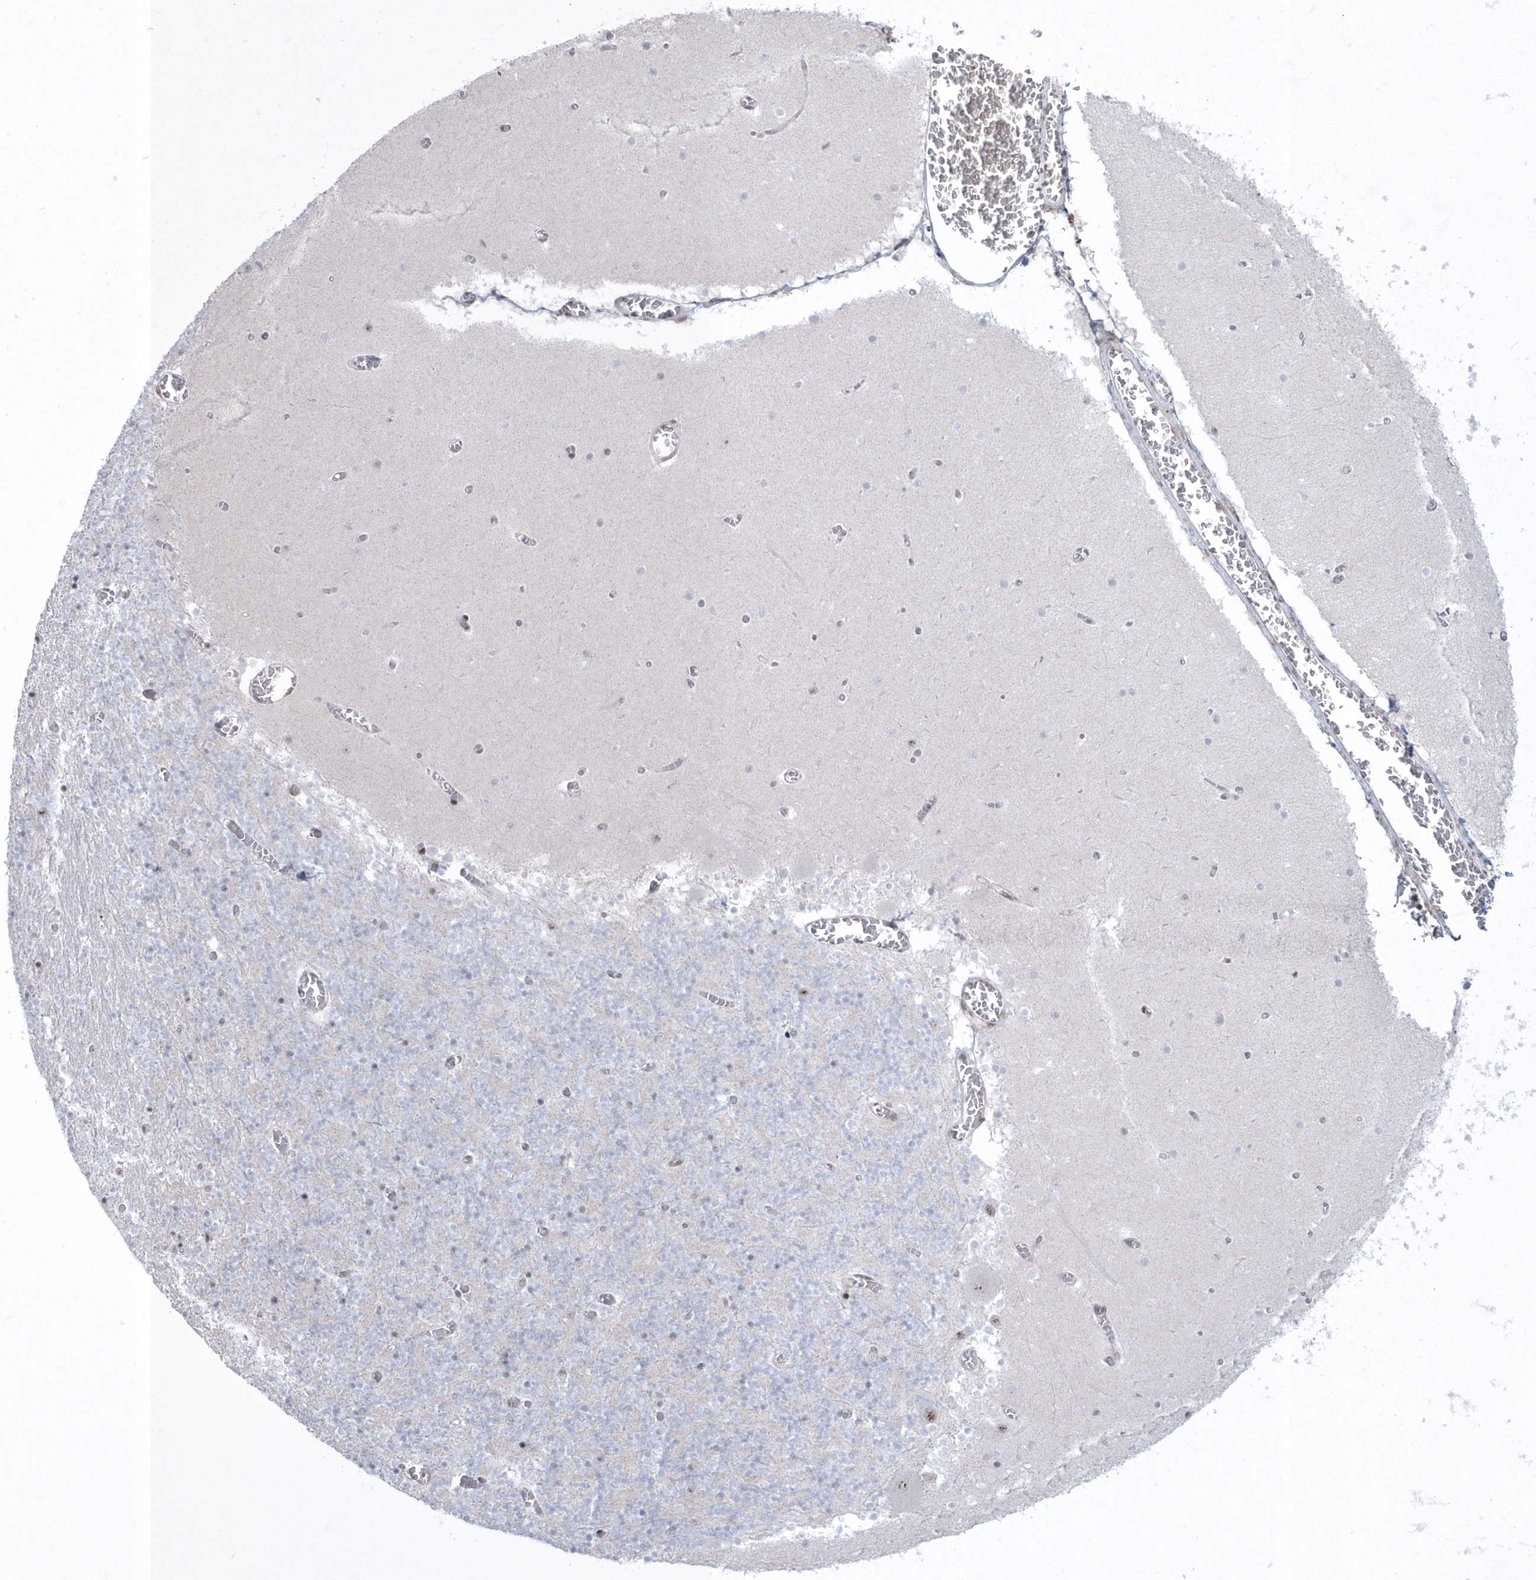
{"staining": {"intensity": "weak", "quantity": "25%-75%", "location": "nuclear"}, "tissue": "cerebellum", "cell_type": "Cells in granular layer", "image_type": "normal", "snomed": [{"axis": "morphology", "description": "Normal tissue, NOS"}, {"axis": "topography", "description": "Cerebellum"}], "caption": "Weak nuclear protein positivity is seen in approximately 25%-75% of cells in granular layer in cerebellum.", "gene": "KDM6B", "patient": {"sex": "female", "age": 28}}